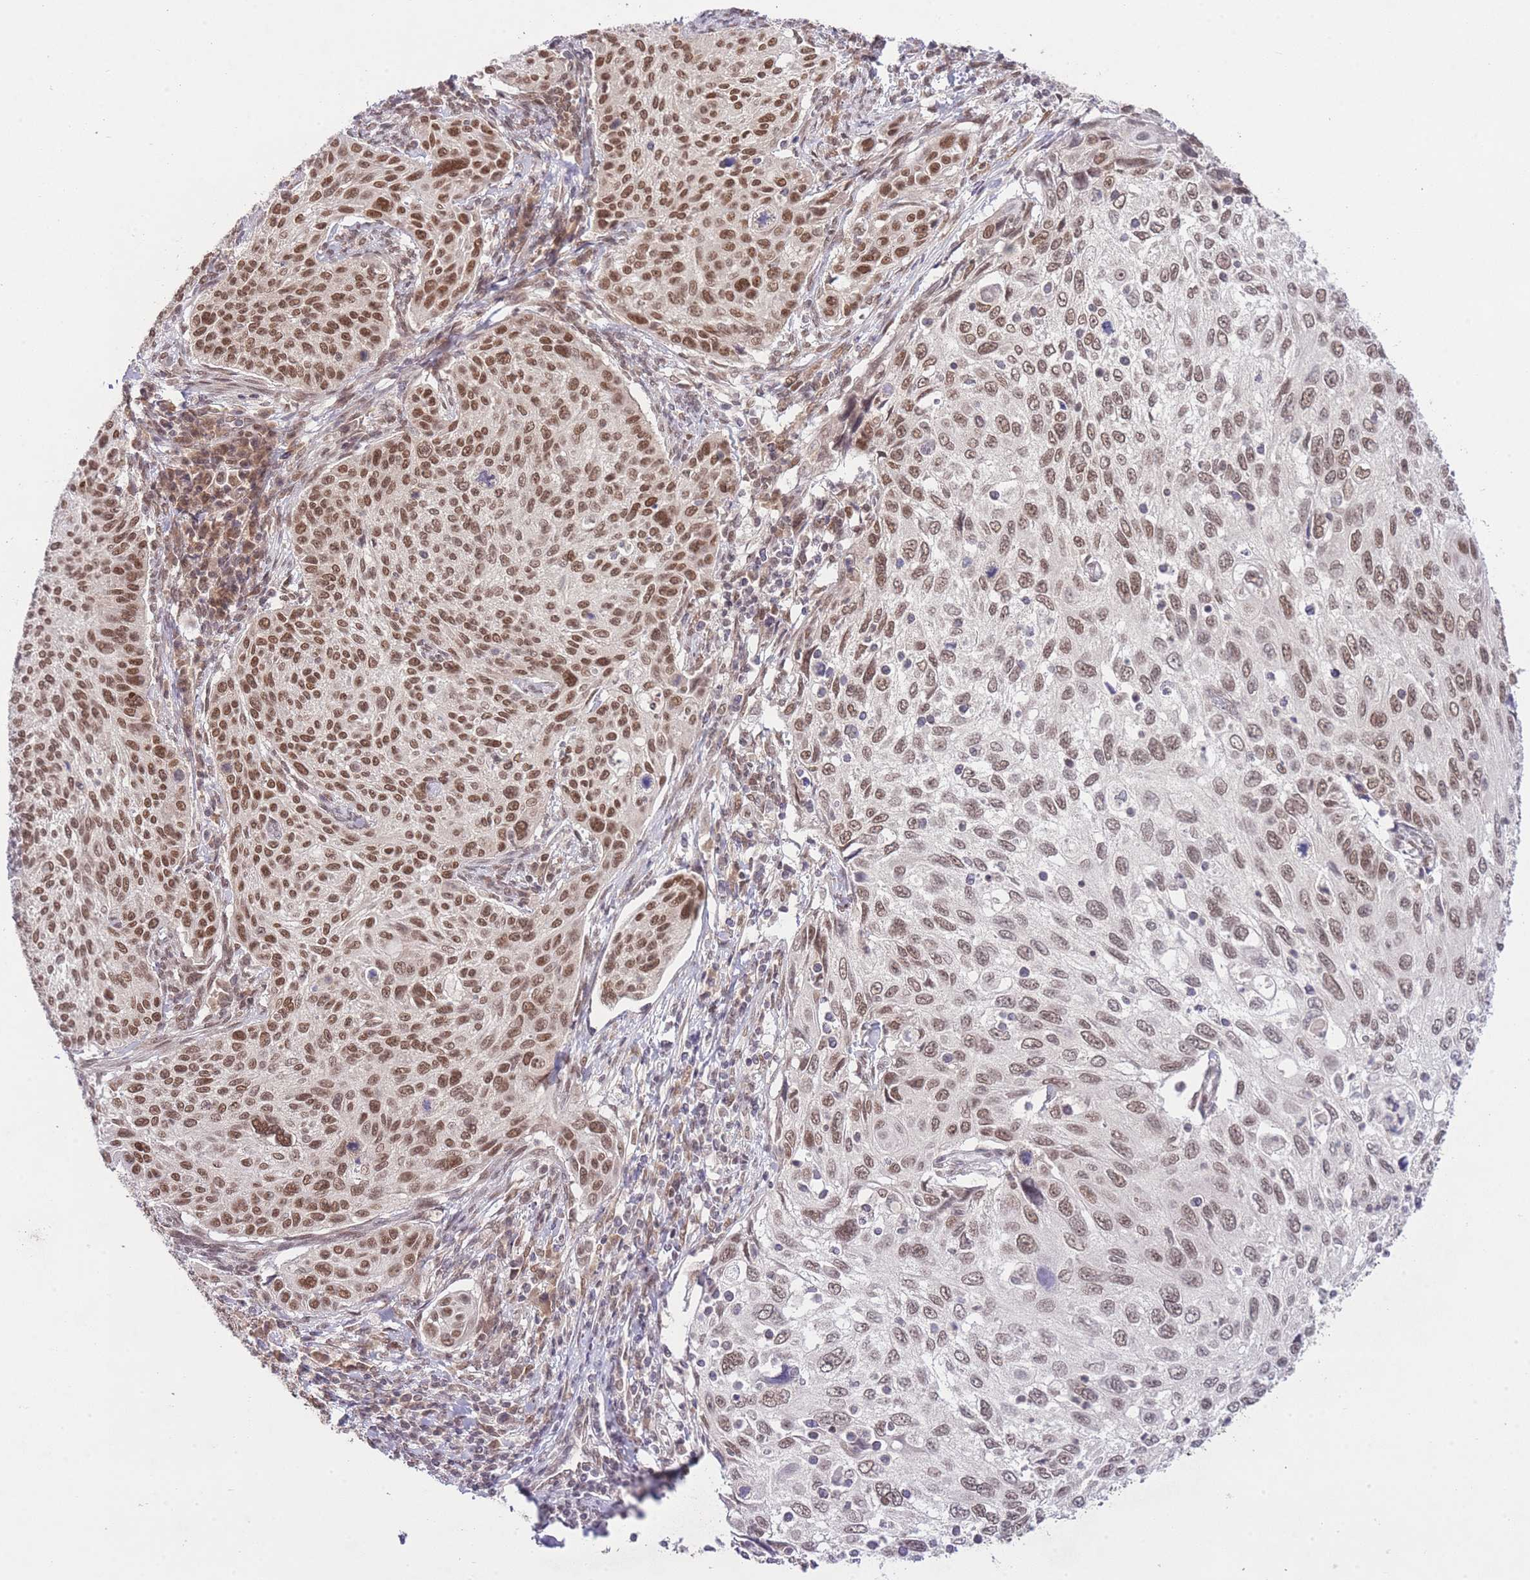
{"staining": {"intensity": "strong", "quantity": "25%-75%", "location": "nuclear"}, "tissue": "cervical cancer", "cell_type": "Tumor cells", "image_type": "cancer", "snomed": [{"axis": "morphology", "description": "Squamous cell carcinoma, NOS"}, {"axis": "topography", "description": "Cervix"}], "caption": "Protein staining exhibits strong nuclear staining in approximately 25%-75% of tumor cells in cervical cancer (squamous cell carcinoma).", "gene": "TMED3", "patient": {"sex": "female", "age": 70}}